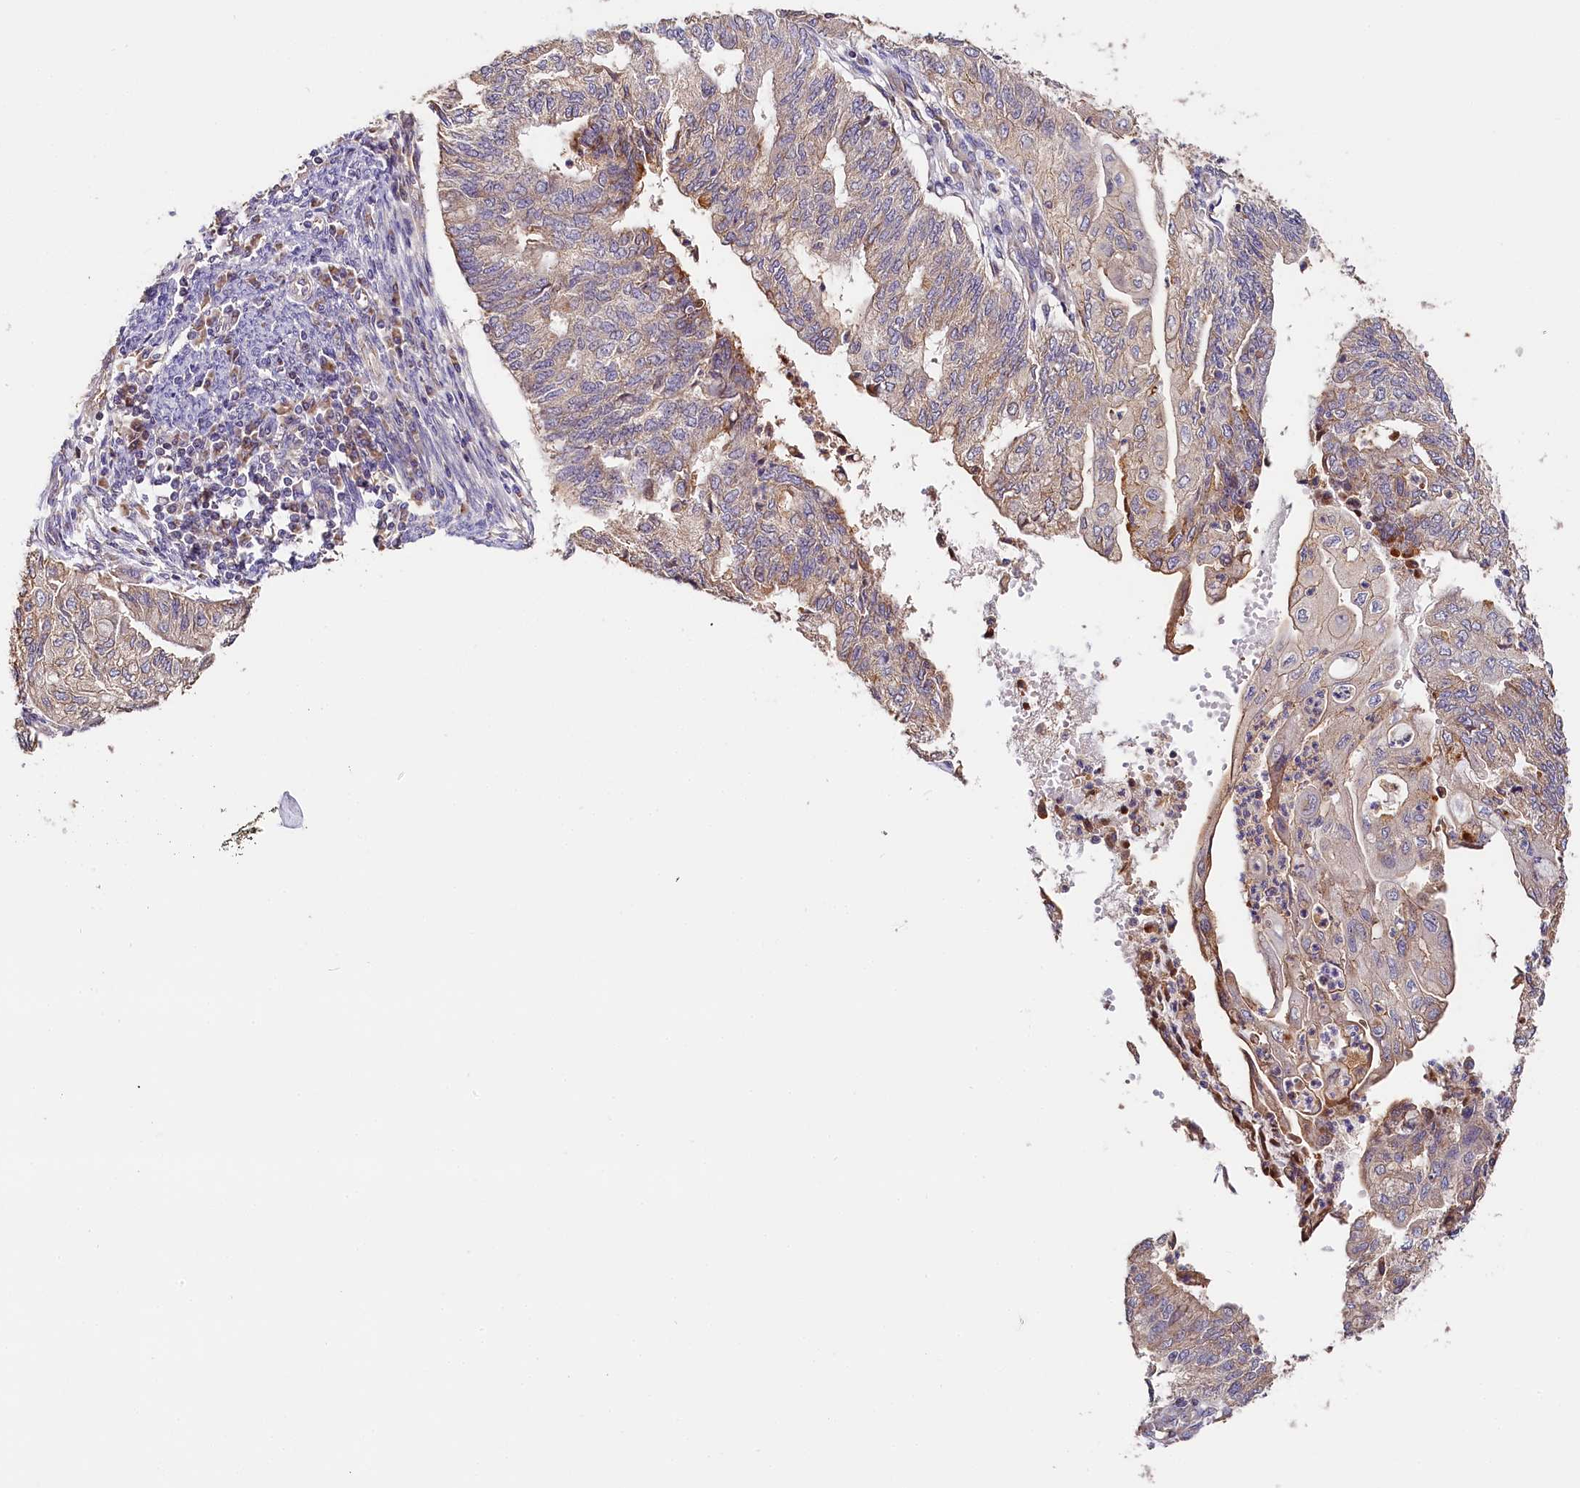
{"staining": {"intensity": "weak", "quantity": ">75%", "location": "cytoplasmic/membranous"}, "tissue": "endometrial cancer", "cell_type": "Tumor cells", "image_type": "cancer", "snomed": [{"axis": "morphology", "description": "Adenocarcinoma, NOS"}, {"axis": "topography", "description": "Endometrium"}], "caption": "This is an image of immunohistochemistry (IHC) staining of endometrial cancer (adenocarcinoma), which shows weak positivity in the cytoplasmic/membranous of tumor cells.", "gene": "KATNB1", "patient": {"sex": "female", "age": 59}}